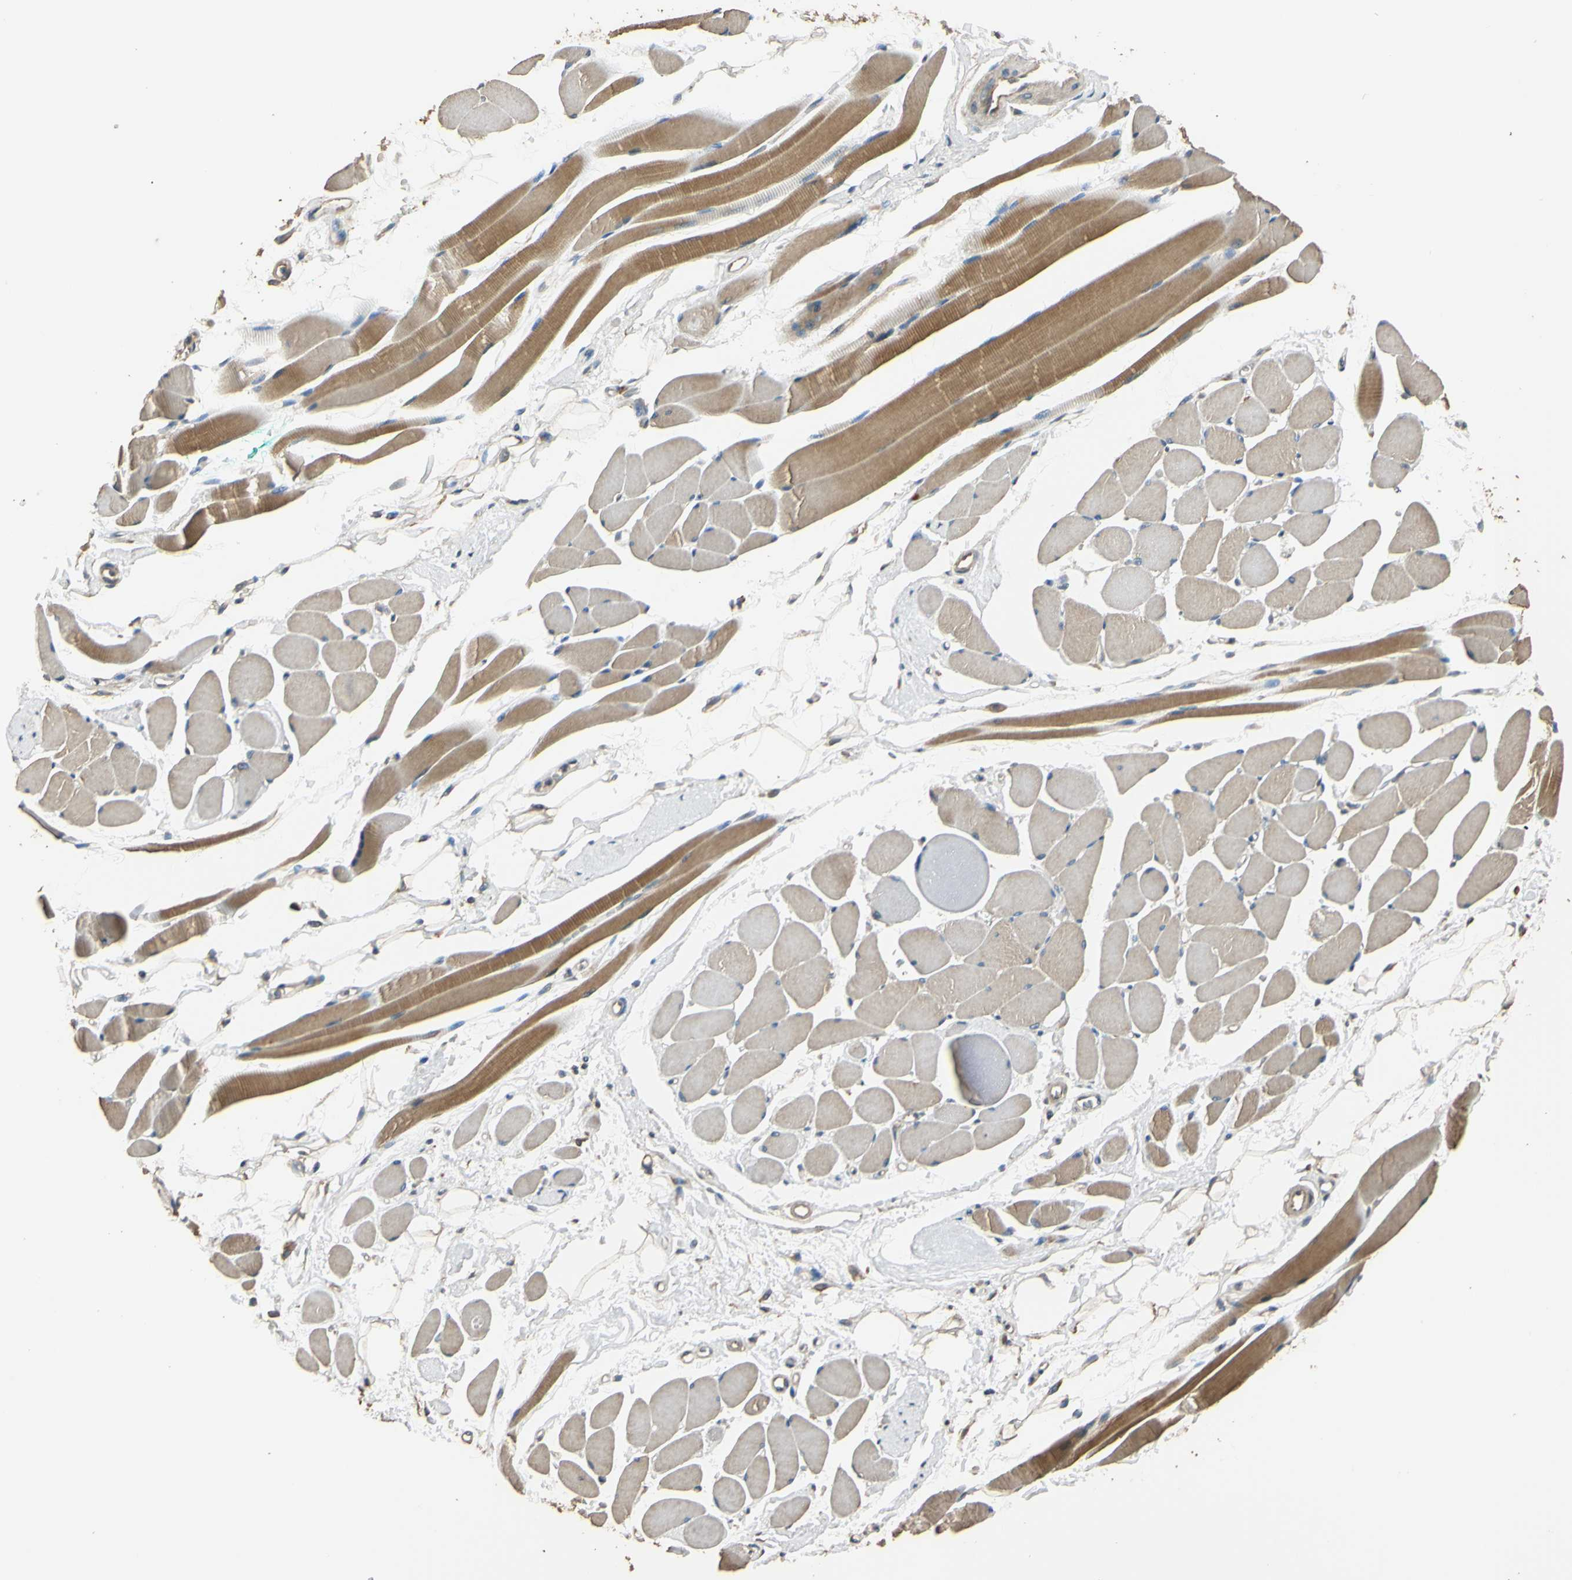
{"staining": {"intensity": "moderate", "quantity": ">75%", "location": "cytoplasmic/membranous"}, "tissue": "skeletal muscle", "cell_type": "Myocytes", "image_type": "normal", "snomed": [{"axis": "morphology", "description": "Normal tissue, NOS"}, {"axis": "topography", "description": "Skeletal muscle"}, {"axis": "topography", "description": "Peripheral nerve tissue"}], "caption": "Immunohistochemical staining of unremarkable human skeletal muscle displays moderate cytoplasmic/membranous protein expression in about >75% of myocytes.", "gene": "STX18", "patient": {"sex": "female", "age": 84}}